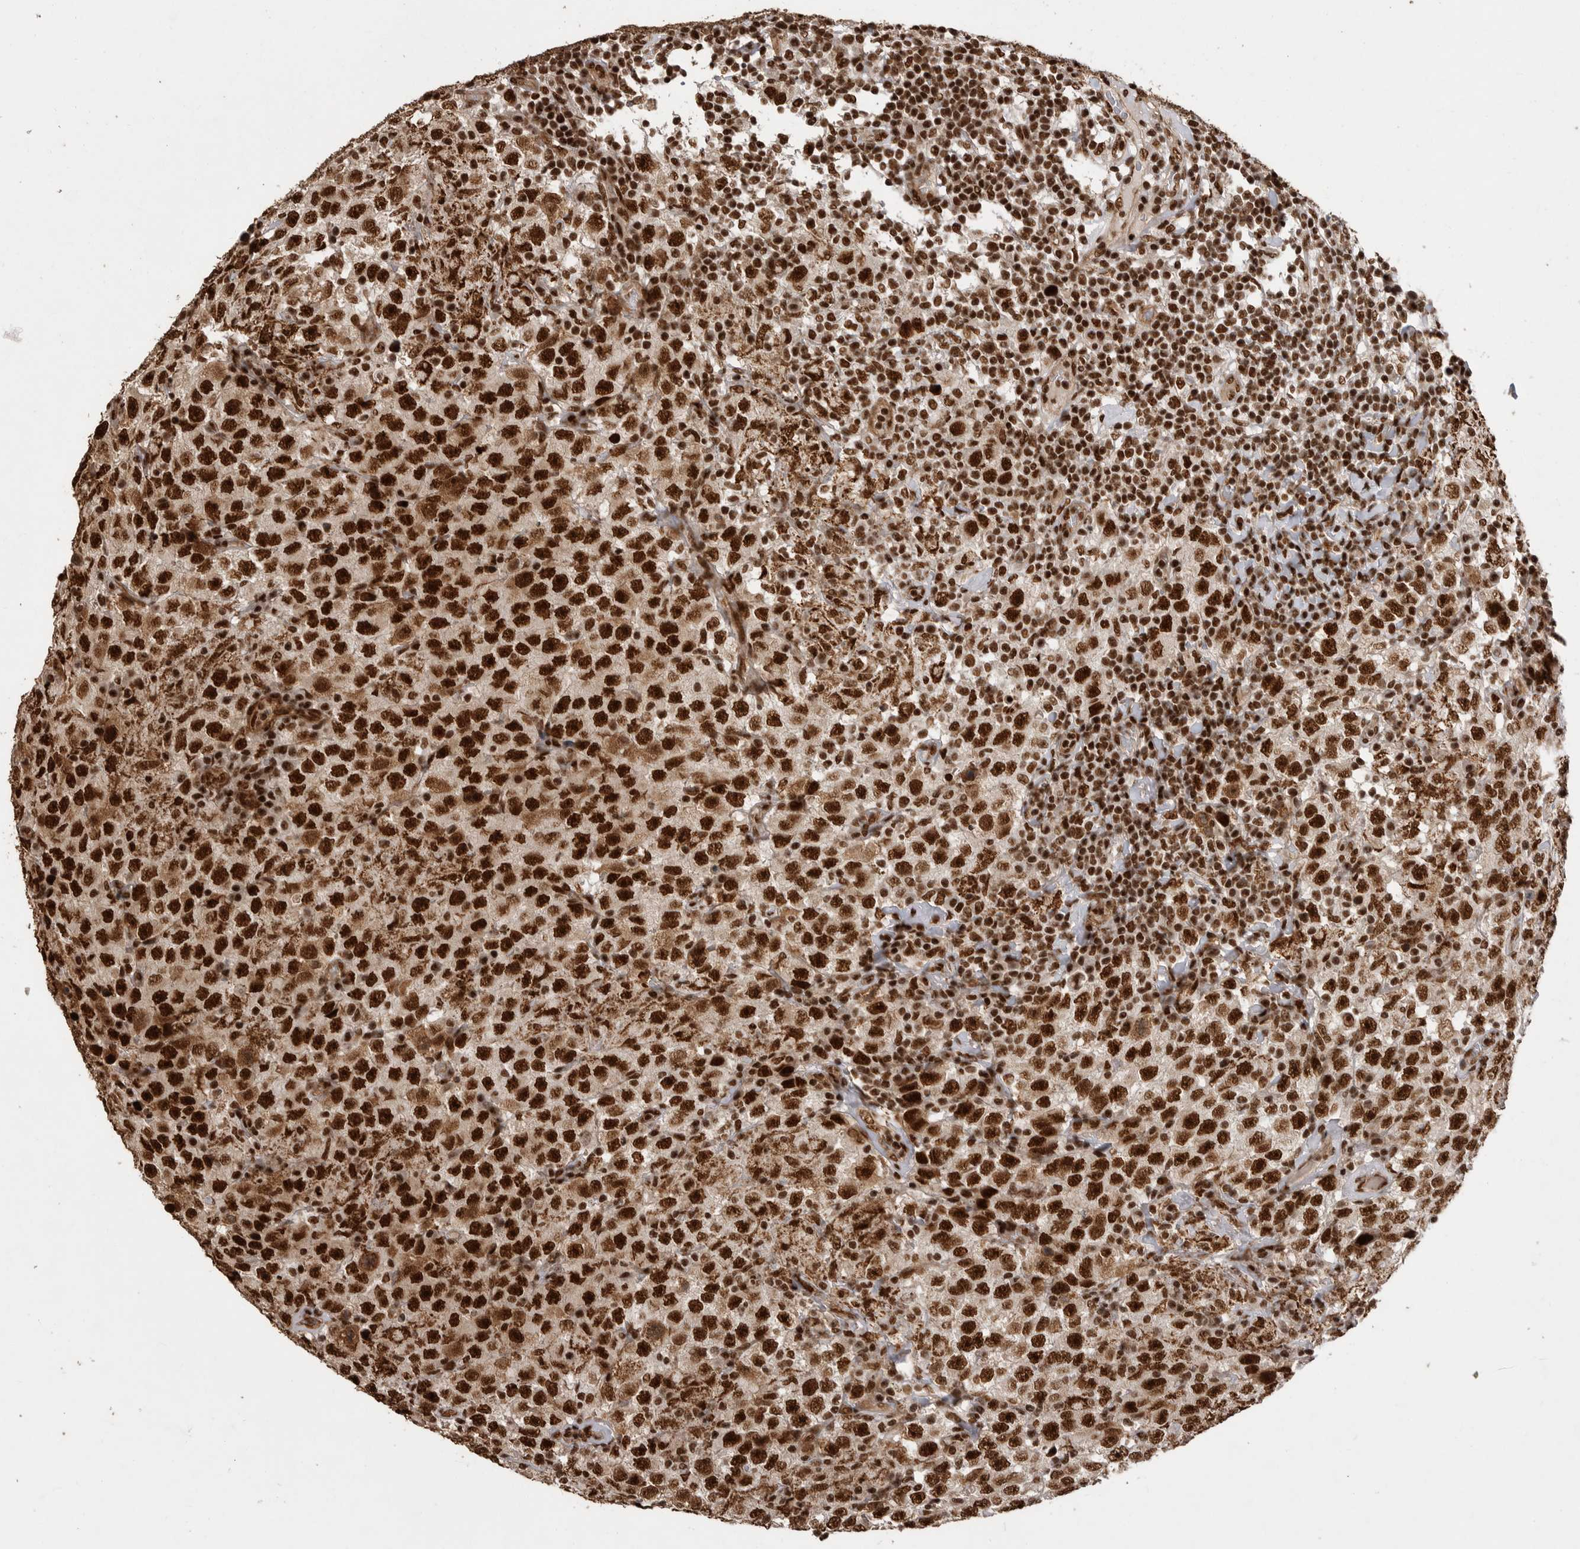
{"staining": {"intensity": "strong", "quantity": ">75%", "location": "nuclear"}, "tissue": "testis cancer", "cell_type": "Tumor cells", "image_type": "cancer", "snomed": [{"axis": "morphology", "description": "Seminoma, NOS"}, {"axis": "topography", "description": "Testis"}], "caption": "Tumor cells exhibit high levels of strong nuclear staining in approximately >75% of cells in human testis cancer.", "gene": "PPP1R8", "patient": {"sex": "male", "age": 41}}